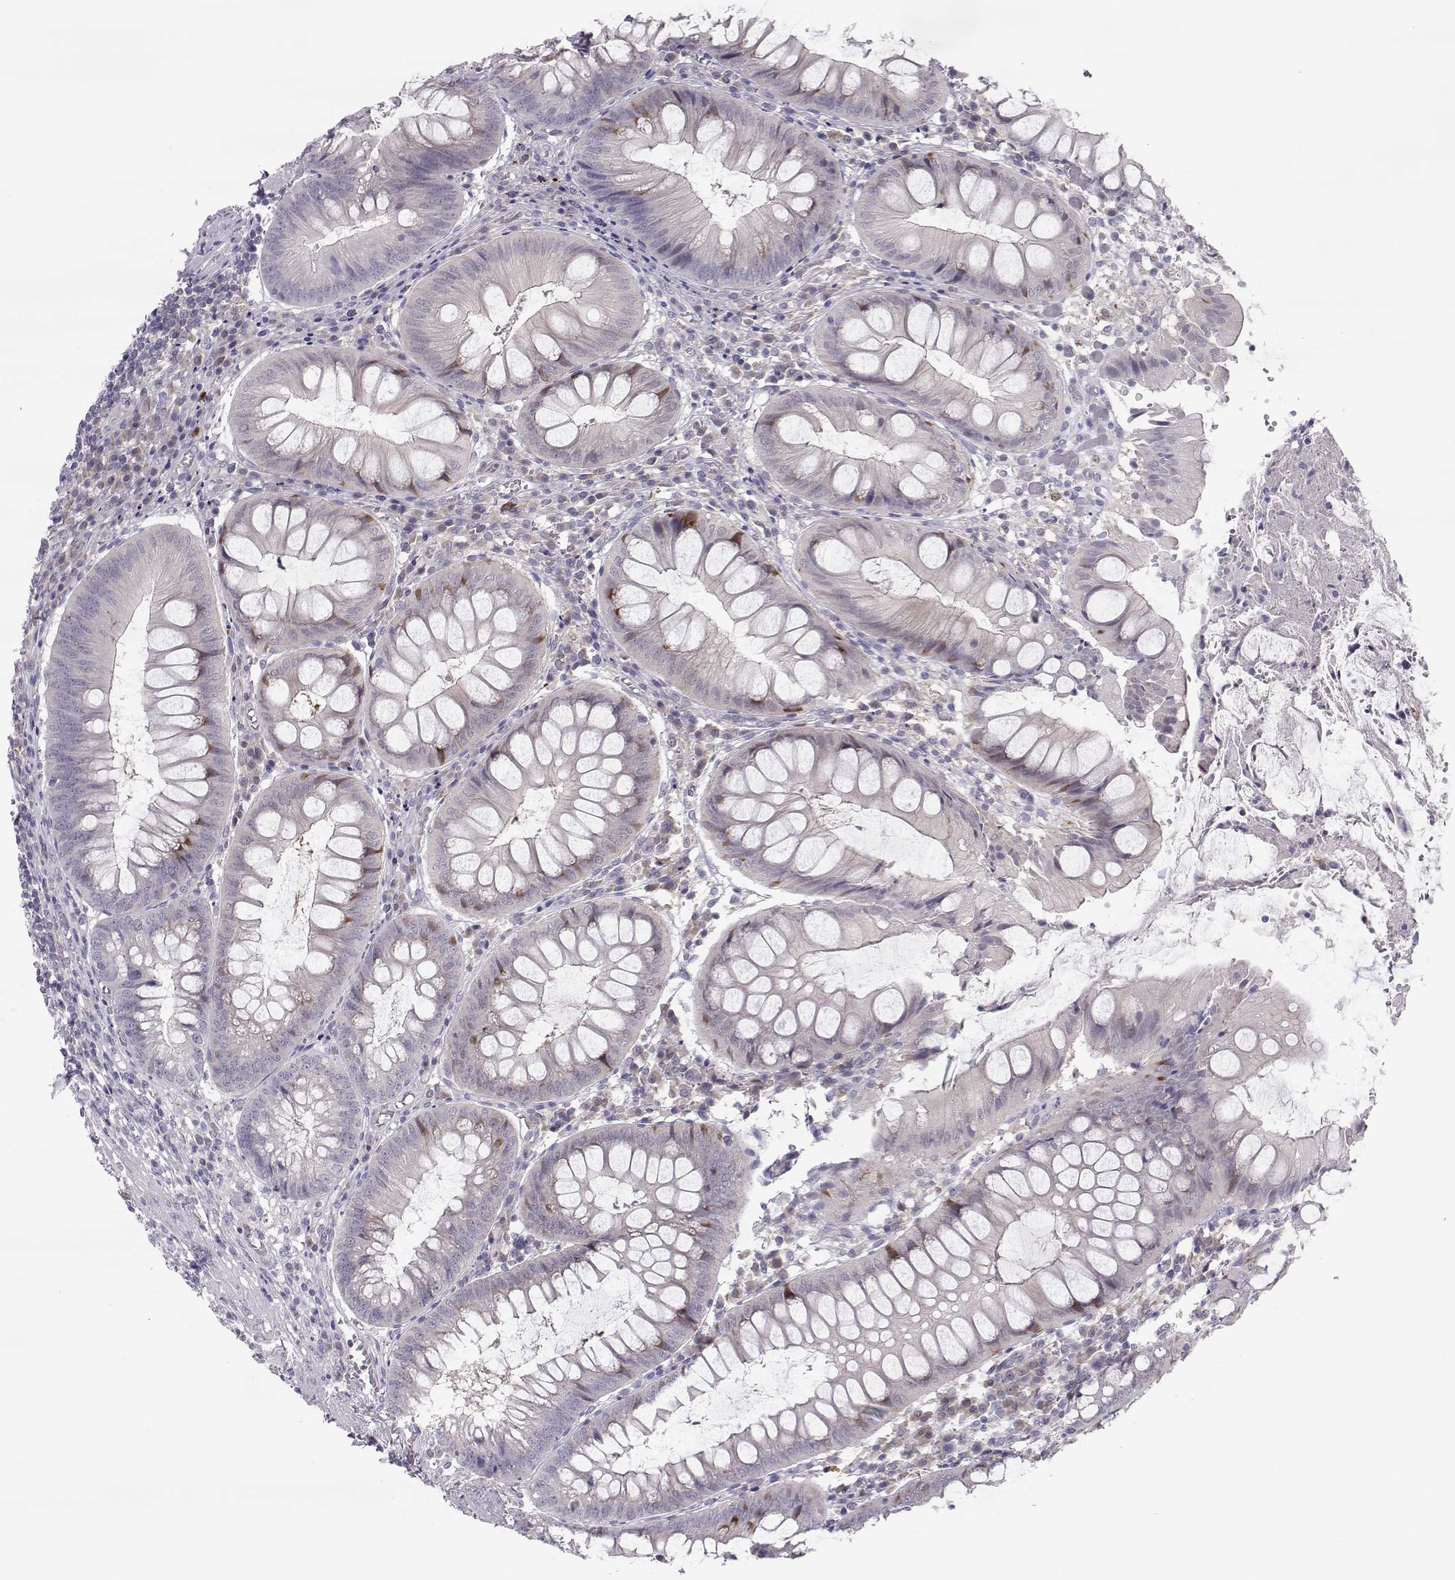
{"staining": {"intensity": "moderate", "quantity": "<25%", "location": "cytoplasmic/membranous"}, "tissue": "appendix", "cell_type": "Glandular cells", "image_type": "normal", "snomed": [{"axis": "morphology", "description": "Normal tissue, NOS"}, {"axis": "morphology", "description": "Inflammation, NOS"}, {"axis": "topography", "description": "Appendix"}], "caption": "Appendix stained with DAB IHC reveals low levels of moderate cytoplasmic/membranous positivity in about <25% of glandular cells.", "gene": "NPVF", "patient": {"sex": "male", "age": 16}}